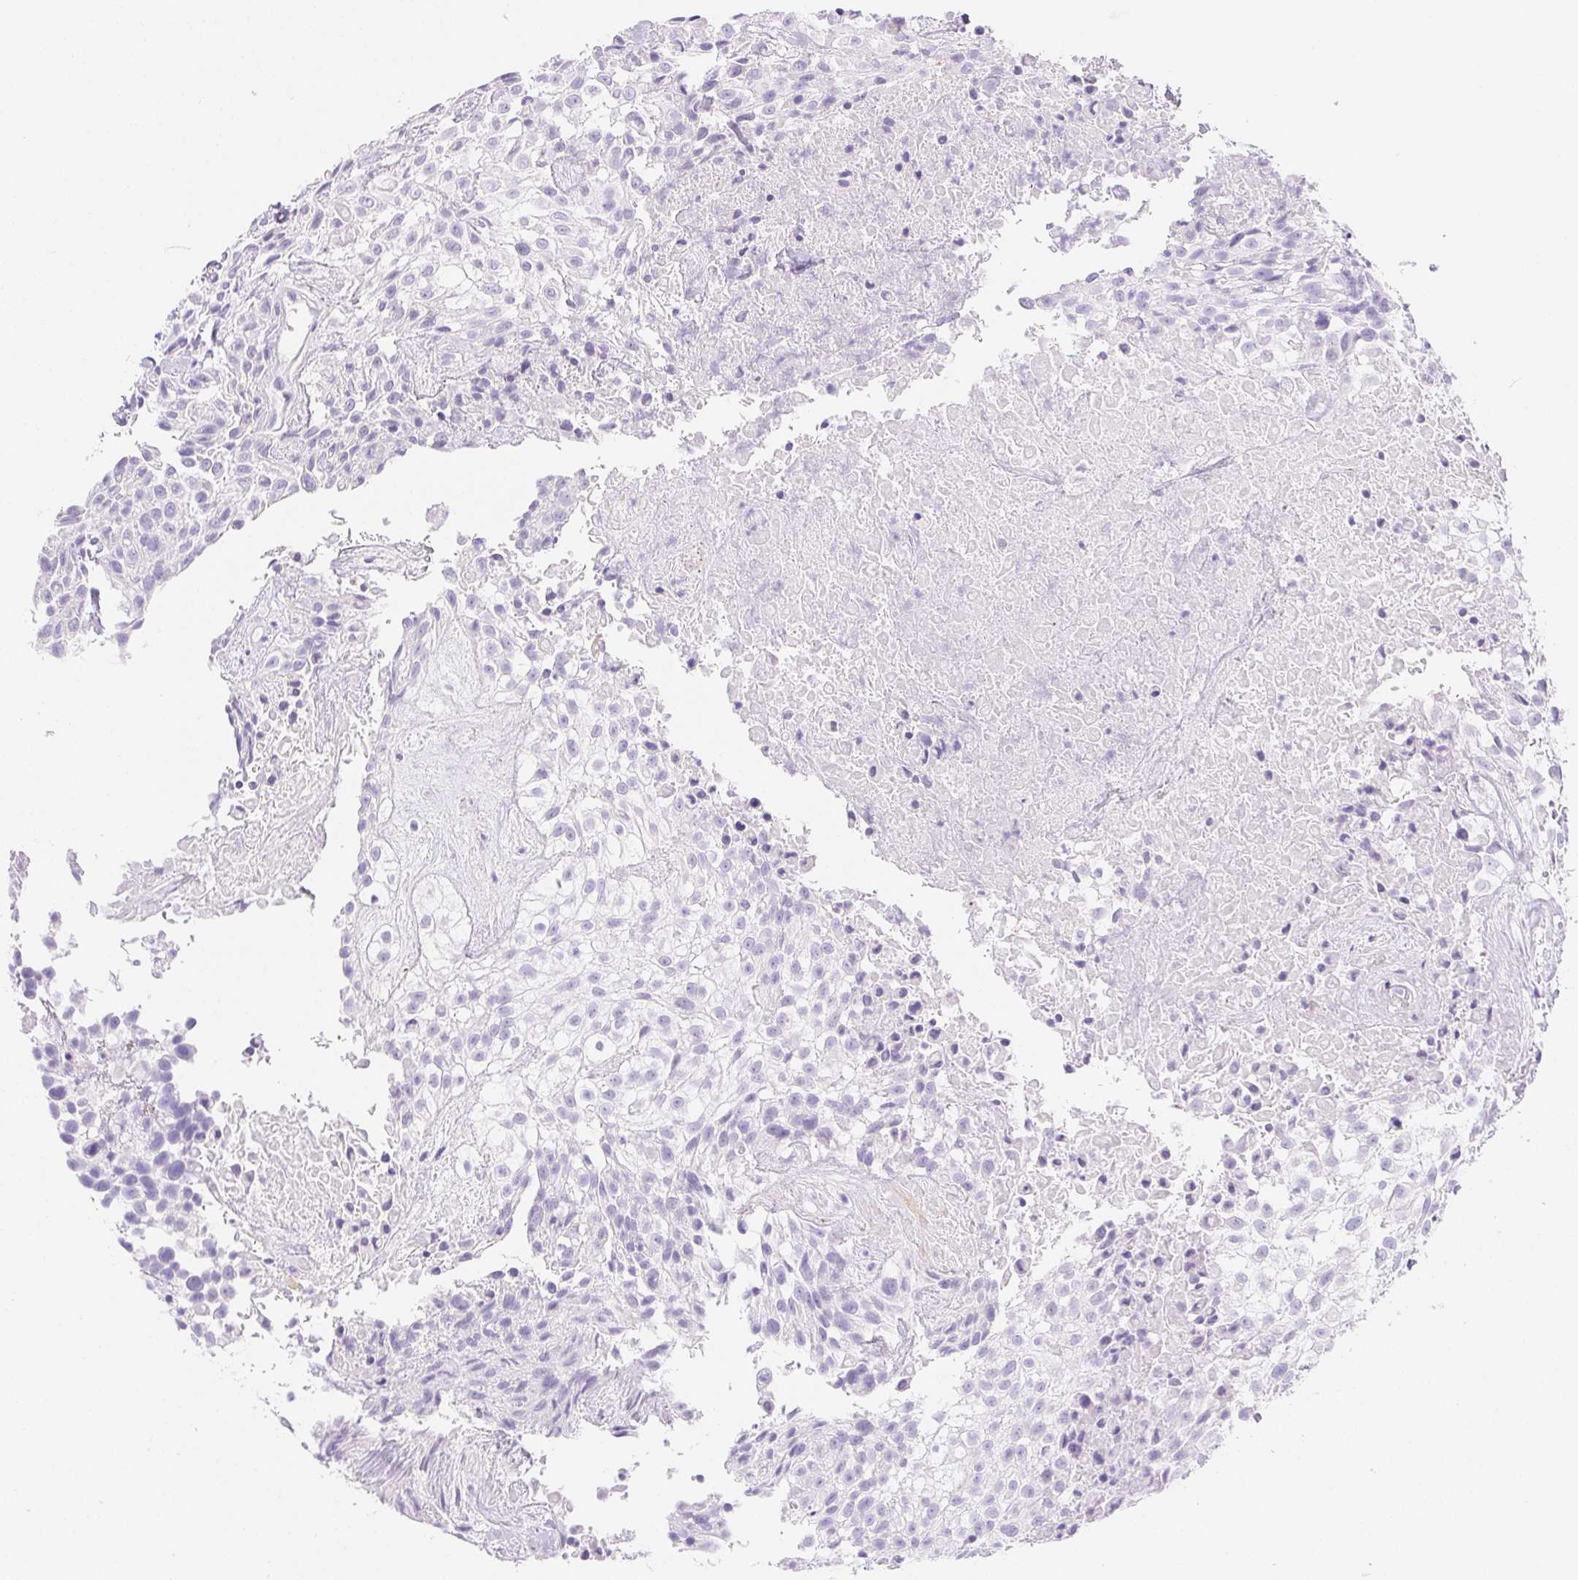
{"staining": {"intensity": "negative", "quantity": "none", "location": "none"}, "tissue": "urothelial cancer", "cell_type": "Tumor cells", "image_type": "cancer", "snomed": [{"axis": "morphology", "description": "Urothelial carcinoma, High grade"}, {"axis": "topography", "description": "Urinary bladder"}], "caption": "The image reveals no significant staining in tumor cells of urothelial cancer.", "gene": "PNLIP", "patient": {"sex": "male", "age": 56}}